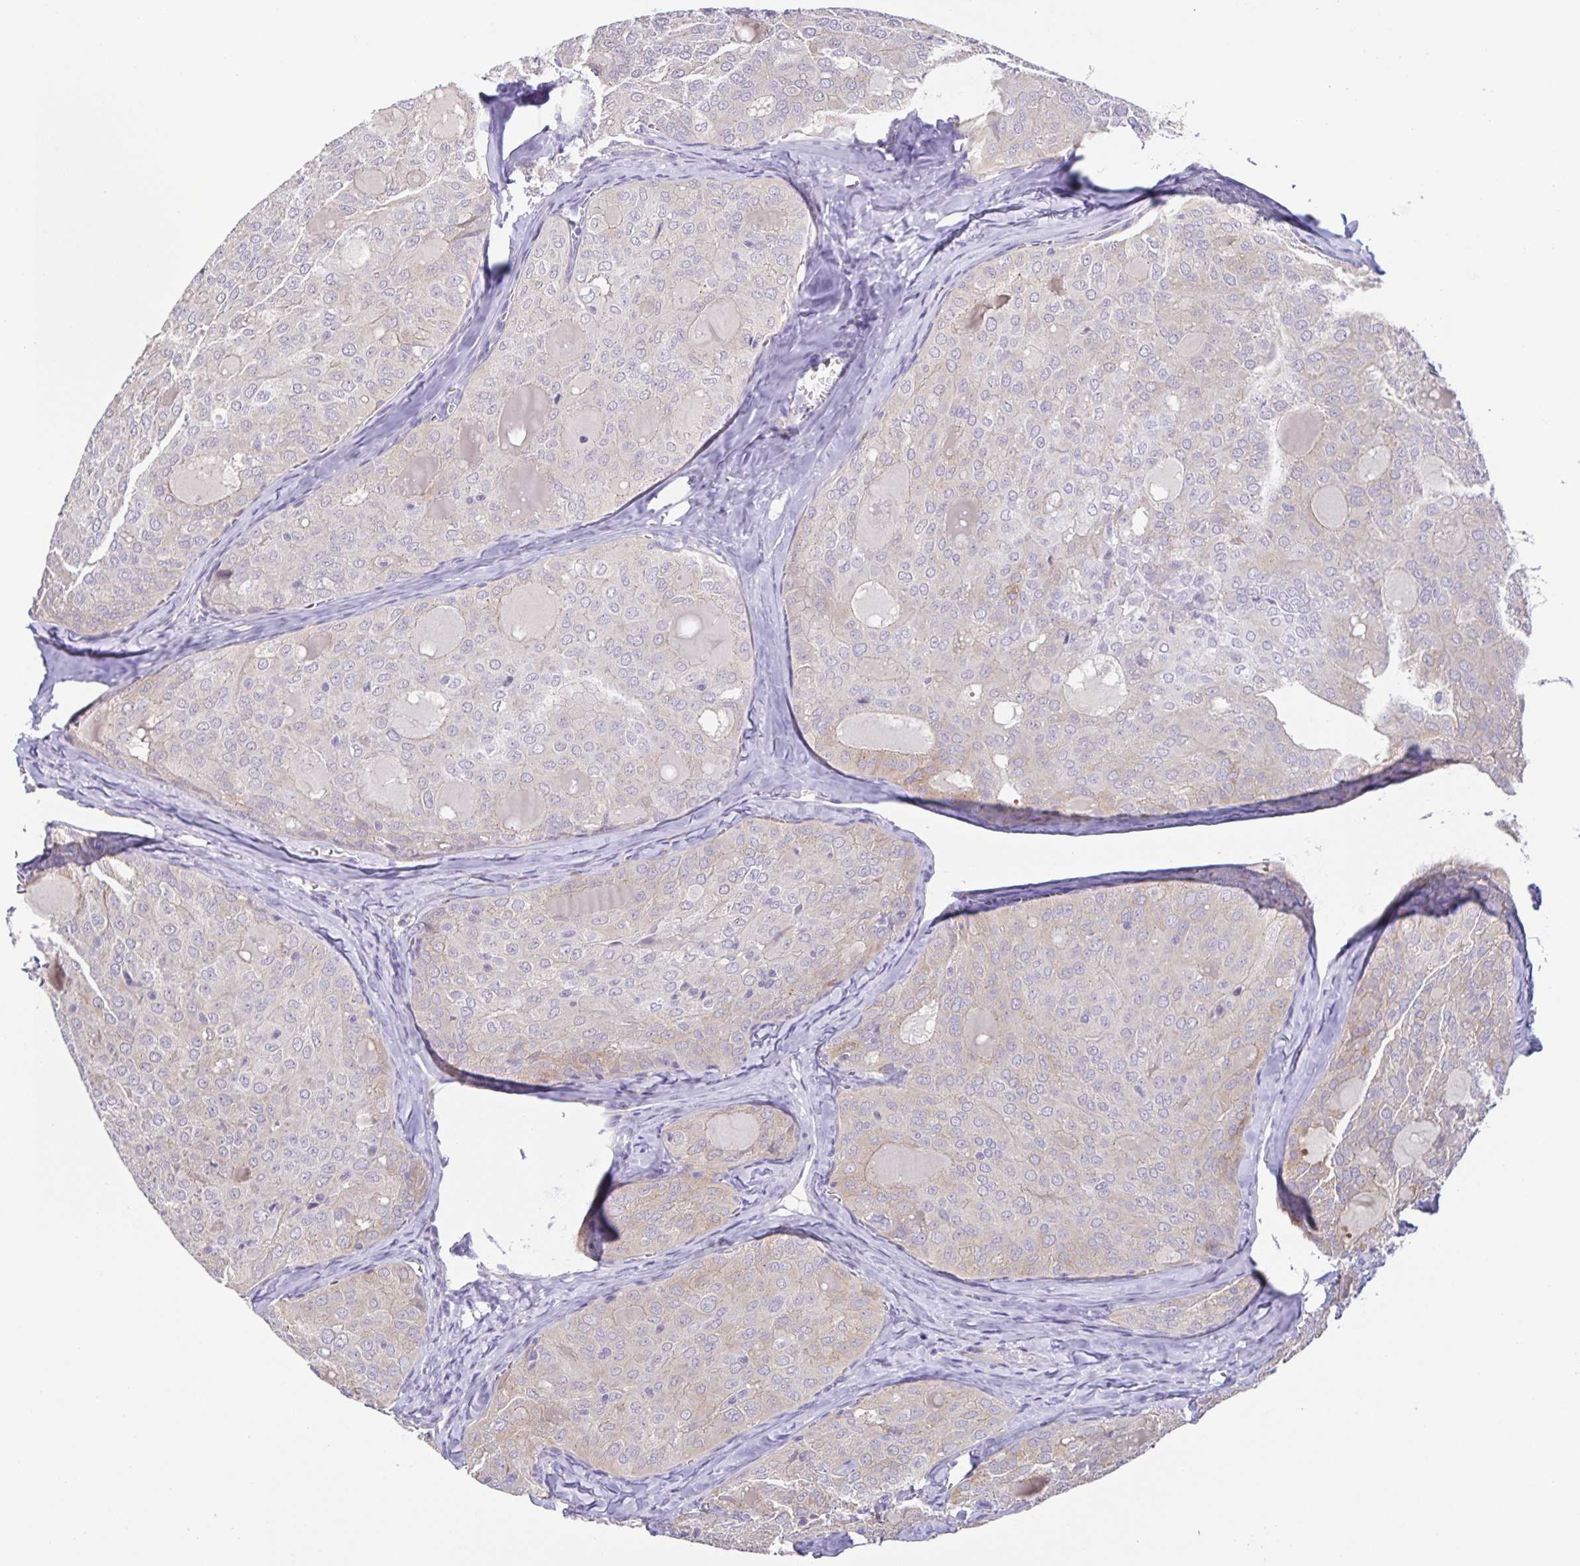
{"staining": {"intensity": "negative", "quantity": "none", "location": "none"}, "tissue": "thyroid cancer", "cell_type": "Tumor cells", "image_type": "cancer", "snomed": [{"axis": "morphology", "description": "Follicular adenoma carcinoma, NOS"}, {"axis": "topography", "description": "Thyroid gland"}], "caption": "Thyroid cancer (follicular adenoma carcinoma) was stained to show a protein in brown. There is no significant expression in tumor cells.", "gene": "PRR36", "patient": {"sex": "male", "age": 75}}